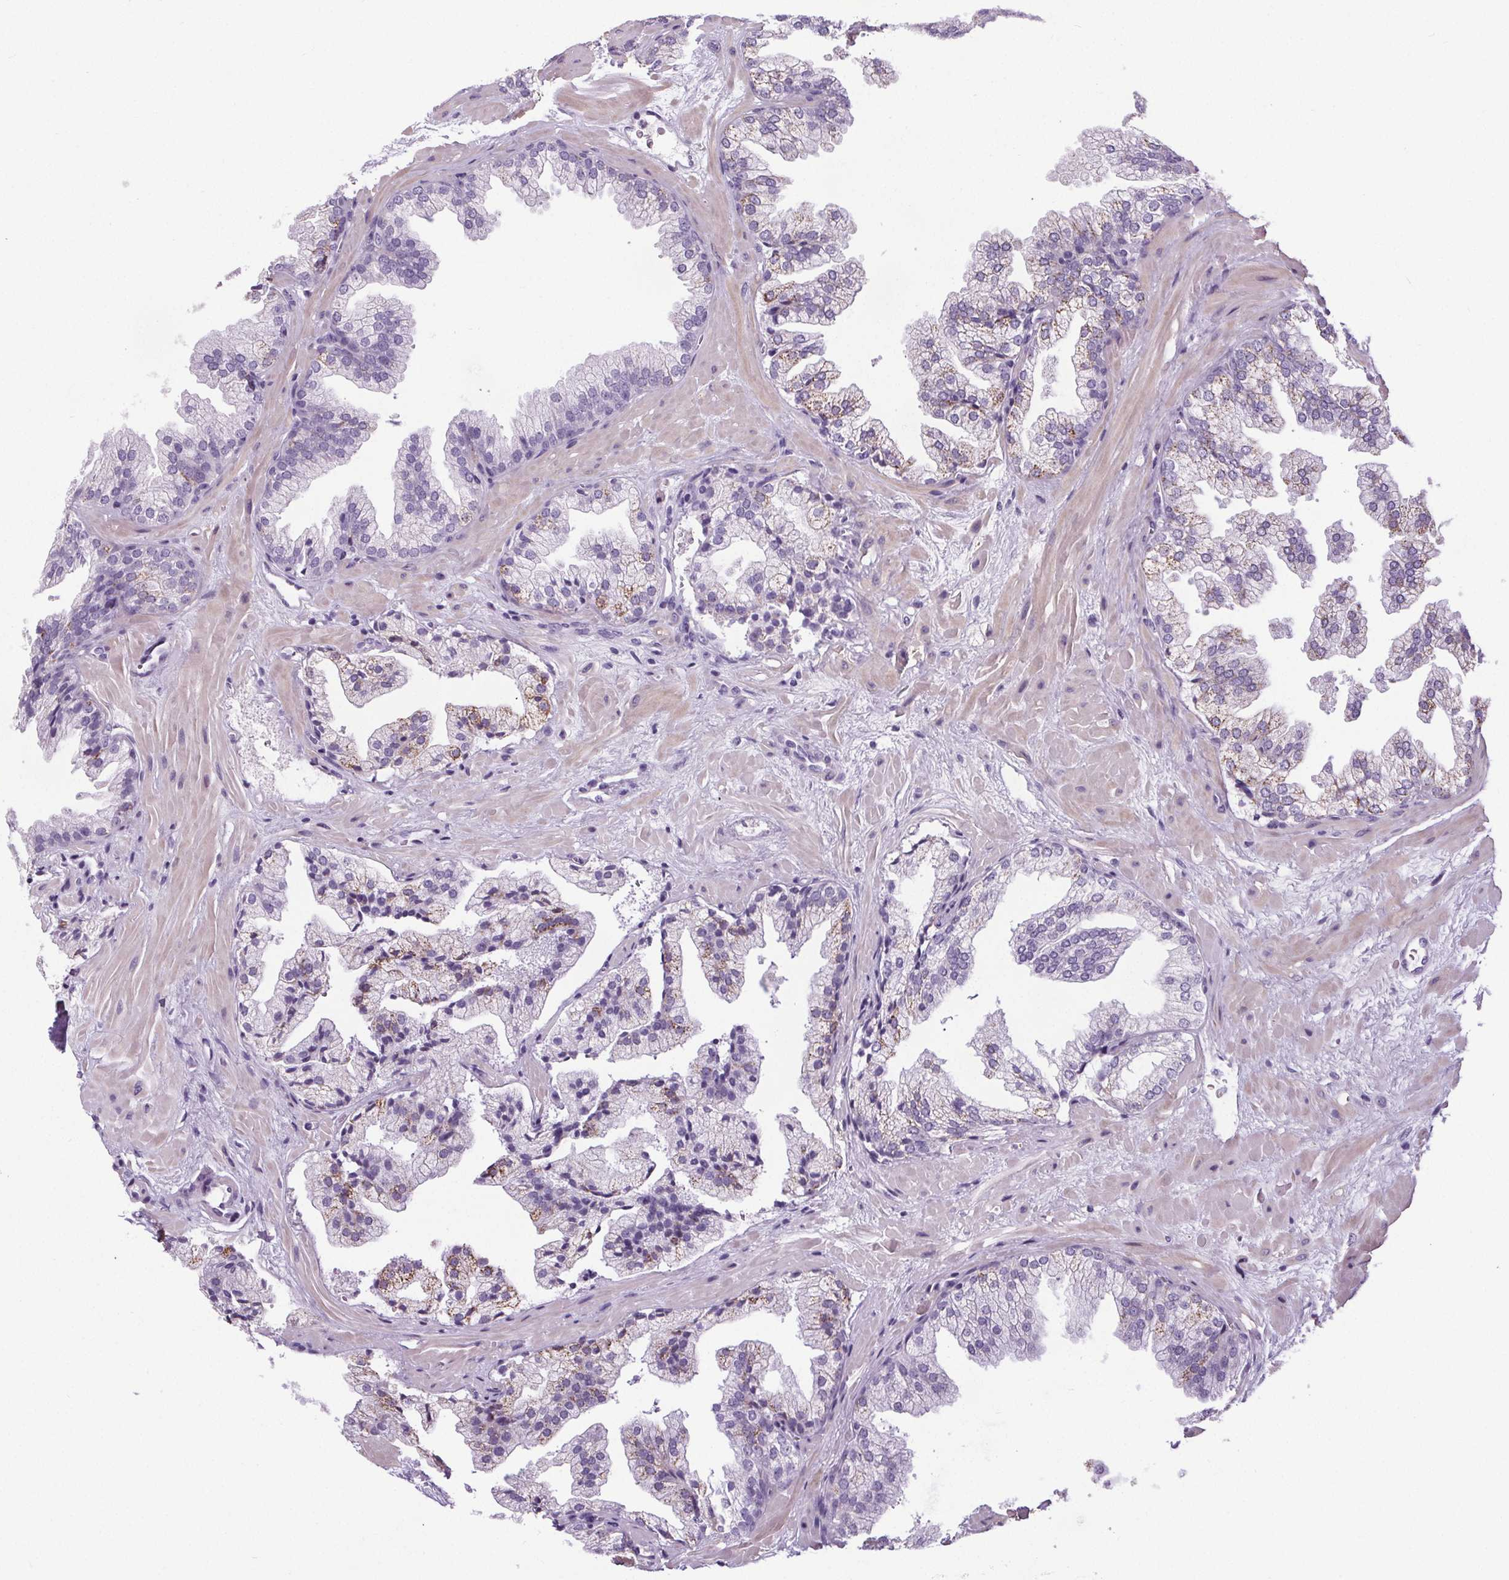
{"staining": {"intensity": "moderate", "quantity": "<25%", "location": "cytoplasmic/membranous"}, "tissue": "prostate", "cell_type": "Glandular cells", "image_type": "normal", "snomed": [{"axis": "morphology", "description": "Normal tissue, NOS"}, {"axis": "topography", "description": "Prostate"}], "caption": "High-magnification brightfield microscopy of unremarkable prostate stained with DAB (brown) and counterstained with hematoxylin (blue). glandular cells exhibit moderate cytoplasmic/membranous positivity is seen in approximately<25% of cells. The staining was performed using DAB, with brown indicating positive protein expression. Nuclei are stained blue with hematoxylin.", "gene": "ELAVL2", "patient": {"sex": "male", "age": 37}}